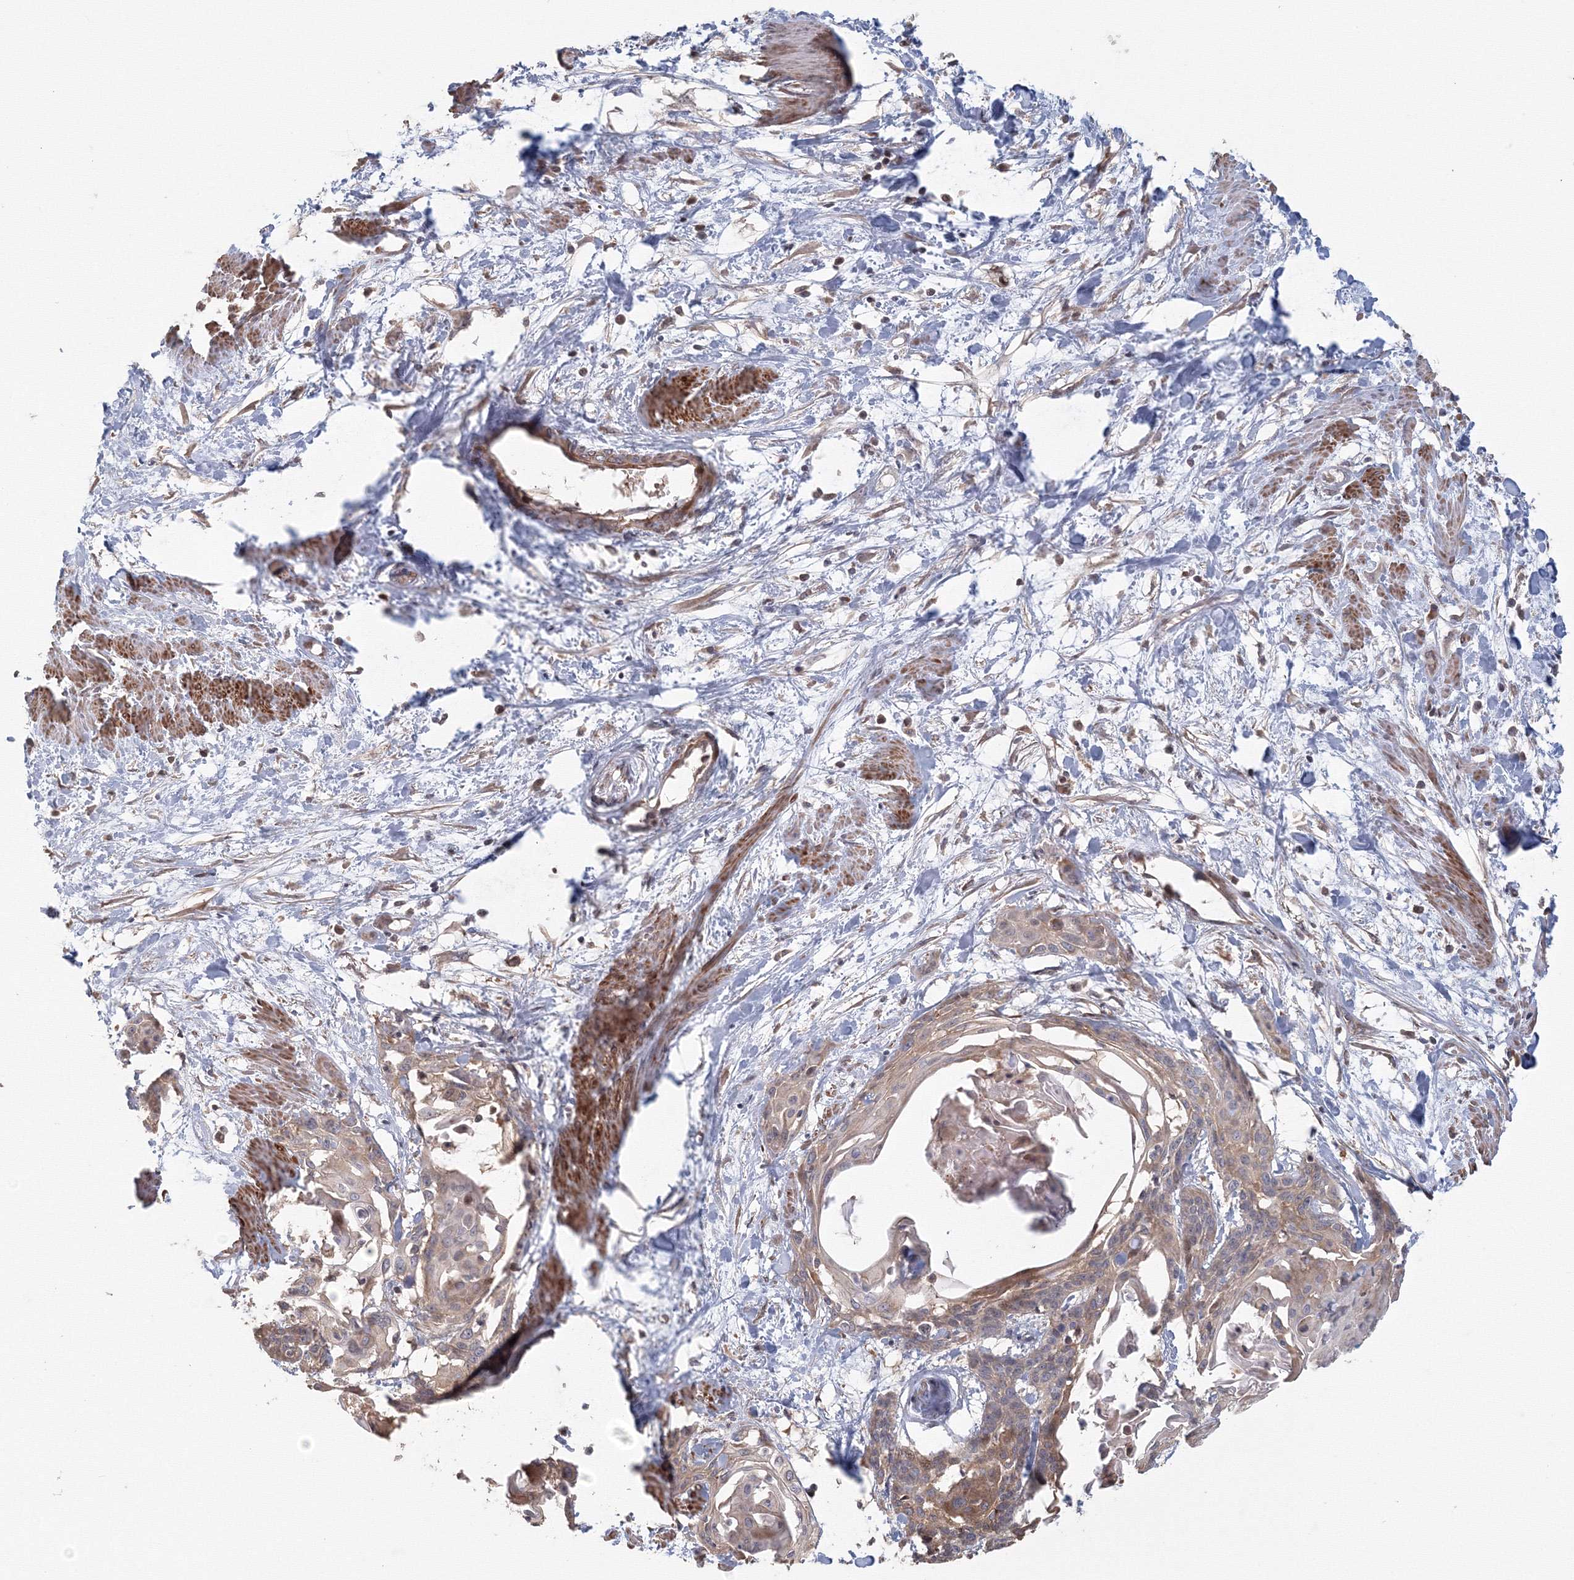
{"staining": {"intensity": "weak", "quantity": "<25%", "location": "cytoplasmic/membranous"}, "tissue": "cervical cancer", "cell_type": "Tumor cells", "image_type": "cancer", "snomed": [{"axis": "morphology", "description": "Squamous cell carcinoma, NOS"}, {"axis": "topography", "description": "Cervix"}], "caption": "An immunohistochemistry (IHC) histopathology image of squamous cell carcinoma (cervical) is shown. There is no staining in tumor cells of squamous cell carcinoma (cervical).", "gene": "TACC2", "patient": {"sex": "female", "age": 57}}